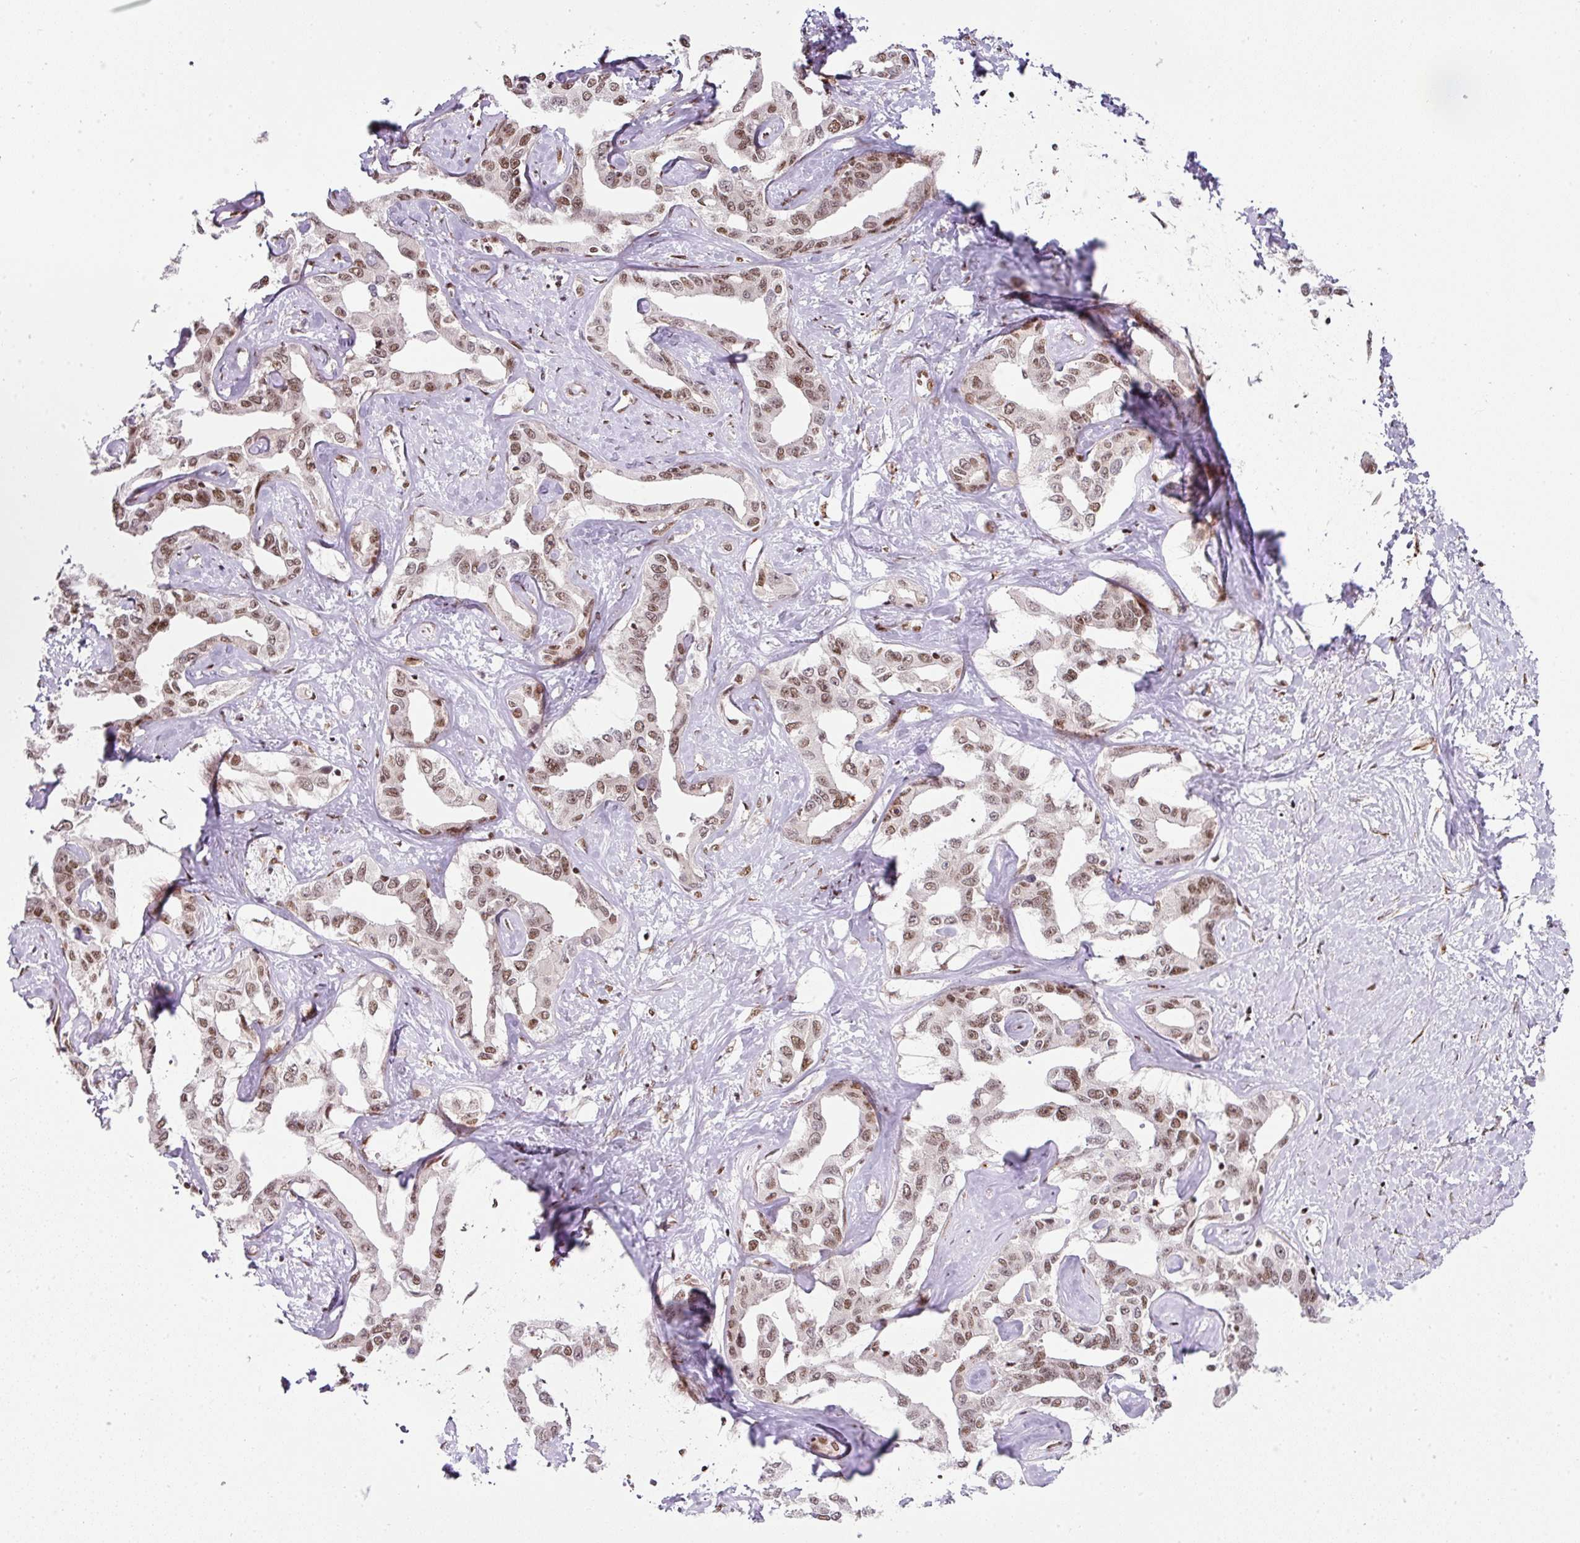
{"staining": {"intensity": "moderate", "quantity": ">75%", "location": "nuclear"}, "tissue": "liver cancer", "cell_type": "Tumor cells", "image_type": "cancer", "snomed": [{"axis": "morphology", "description": "Cholangiocarcinoma"}, {"axis": "topography", "description": "Liver"}], "caption": "Cholangiocarcinoma (liver) stained for a protein exhibits moderate nuclear positivity in tumor cells.", "gene": "NFYA", "patient": {"sex": "male", "age": 59}}